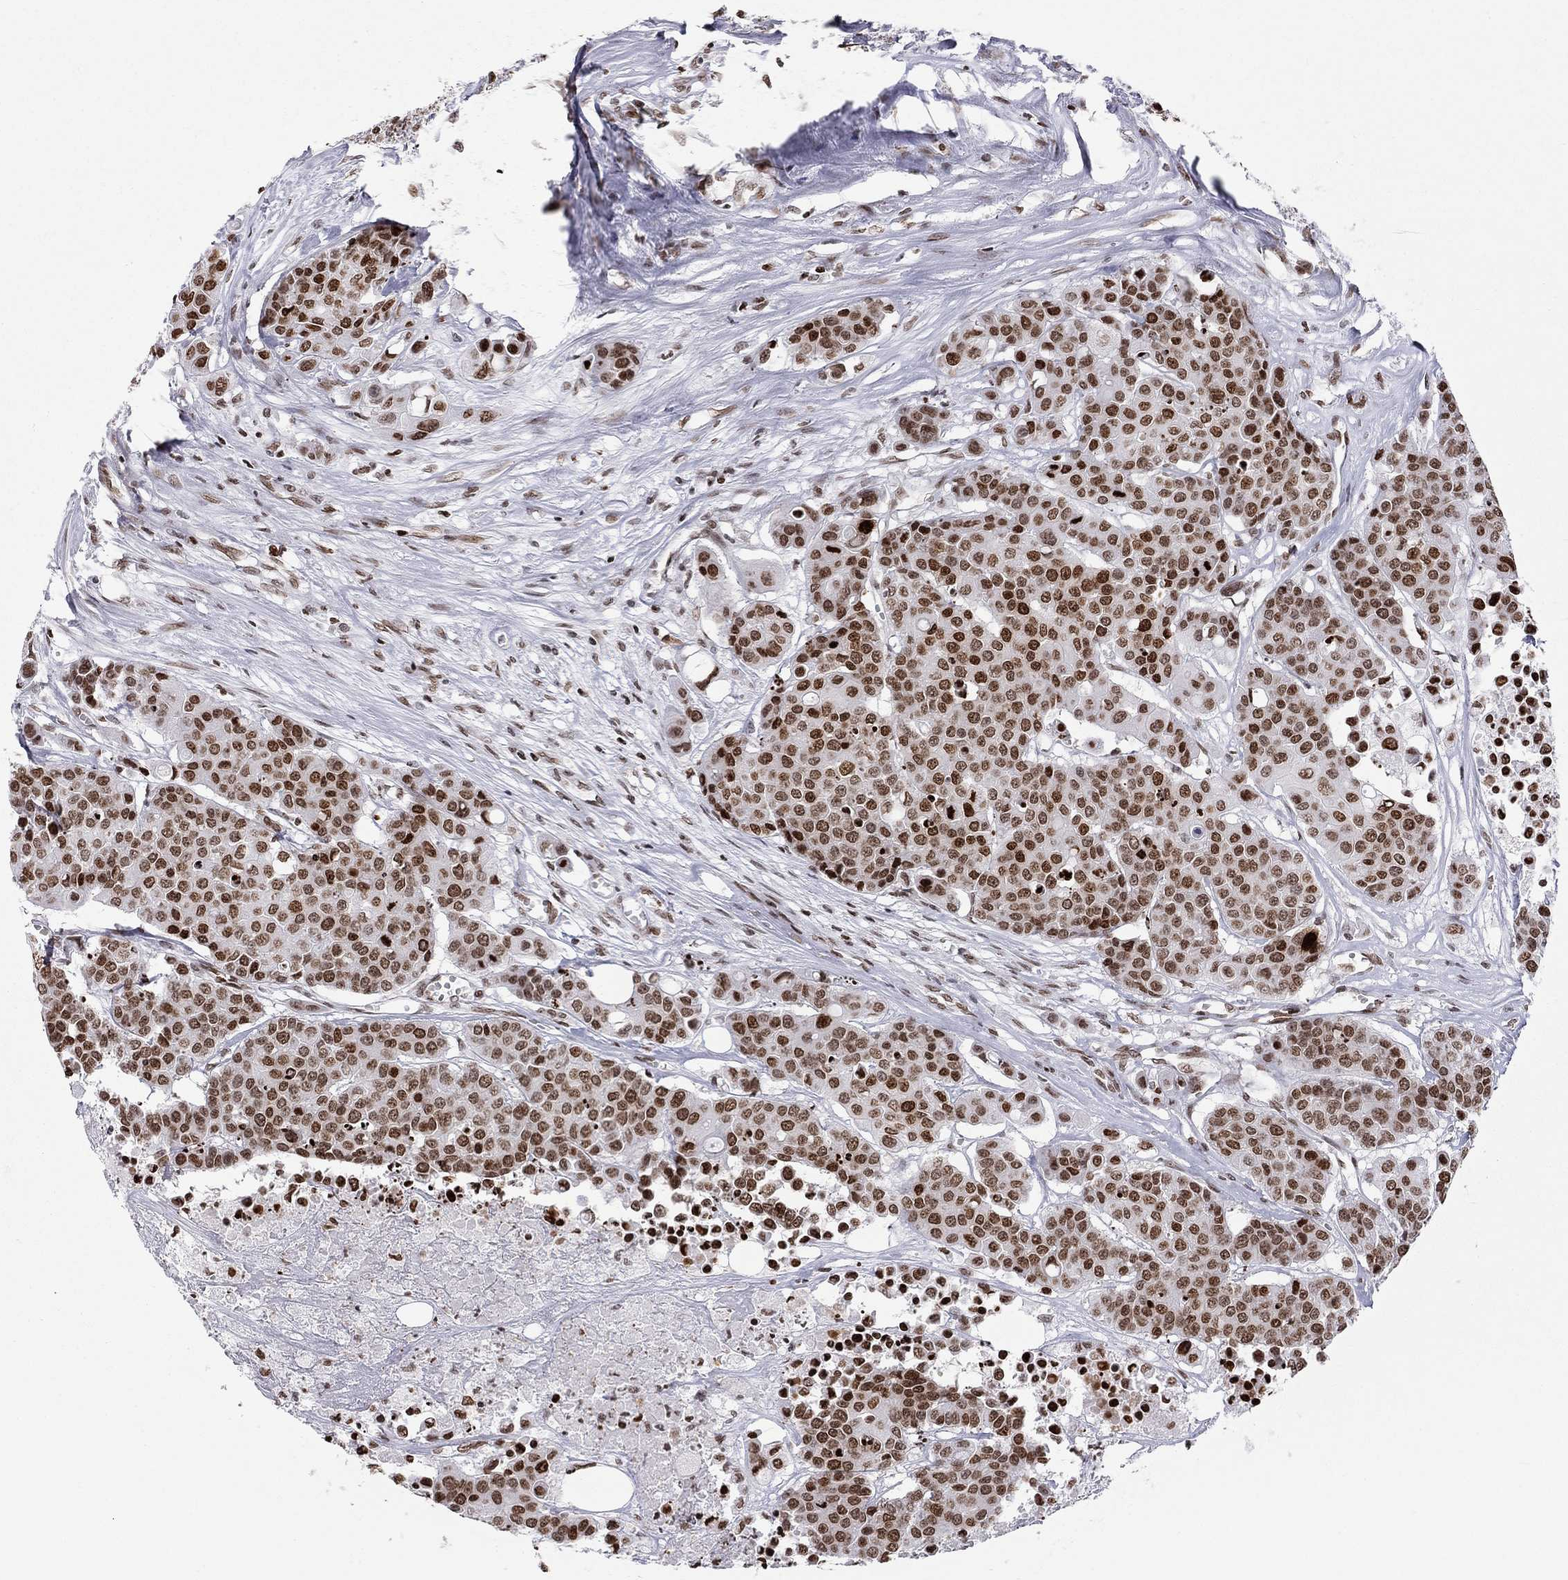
{"staining": {"intensity": "moderate", "quantity": ">75%", "location": "nuclear"}, "tissue": "carcinoid", "cell_type": "Tumor cells", "image_type": "cancer", "snomed": [{"axis": "morphology", "description": "Carcinoid, malignant, NOS"}, {"axis": "topography", "description": "Colon"}], "caption": "Carcinoid (malignant) stained with IHC exhibits moderate nuclear expression in about >75% of tumor cells.", "gene": "H2AX", "patient": {"sex": "male", "age": 81}}